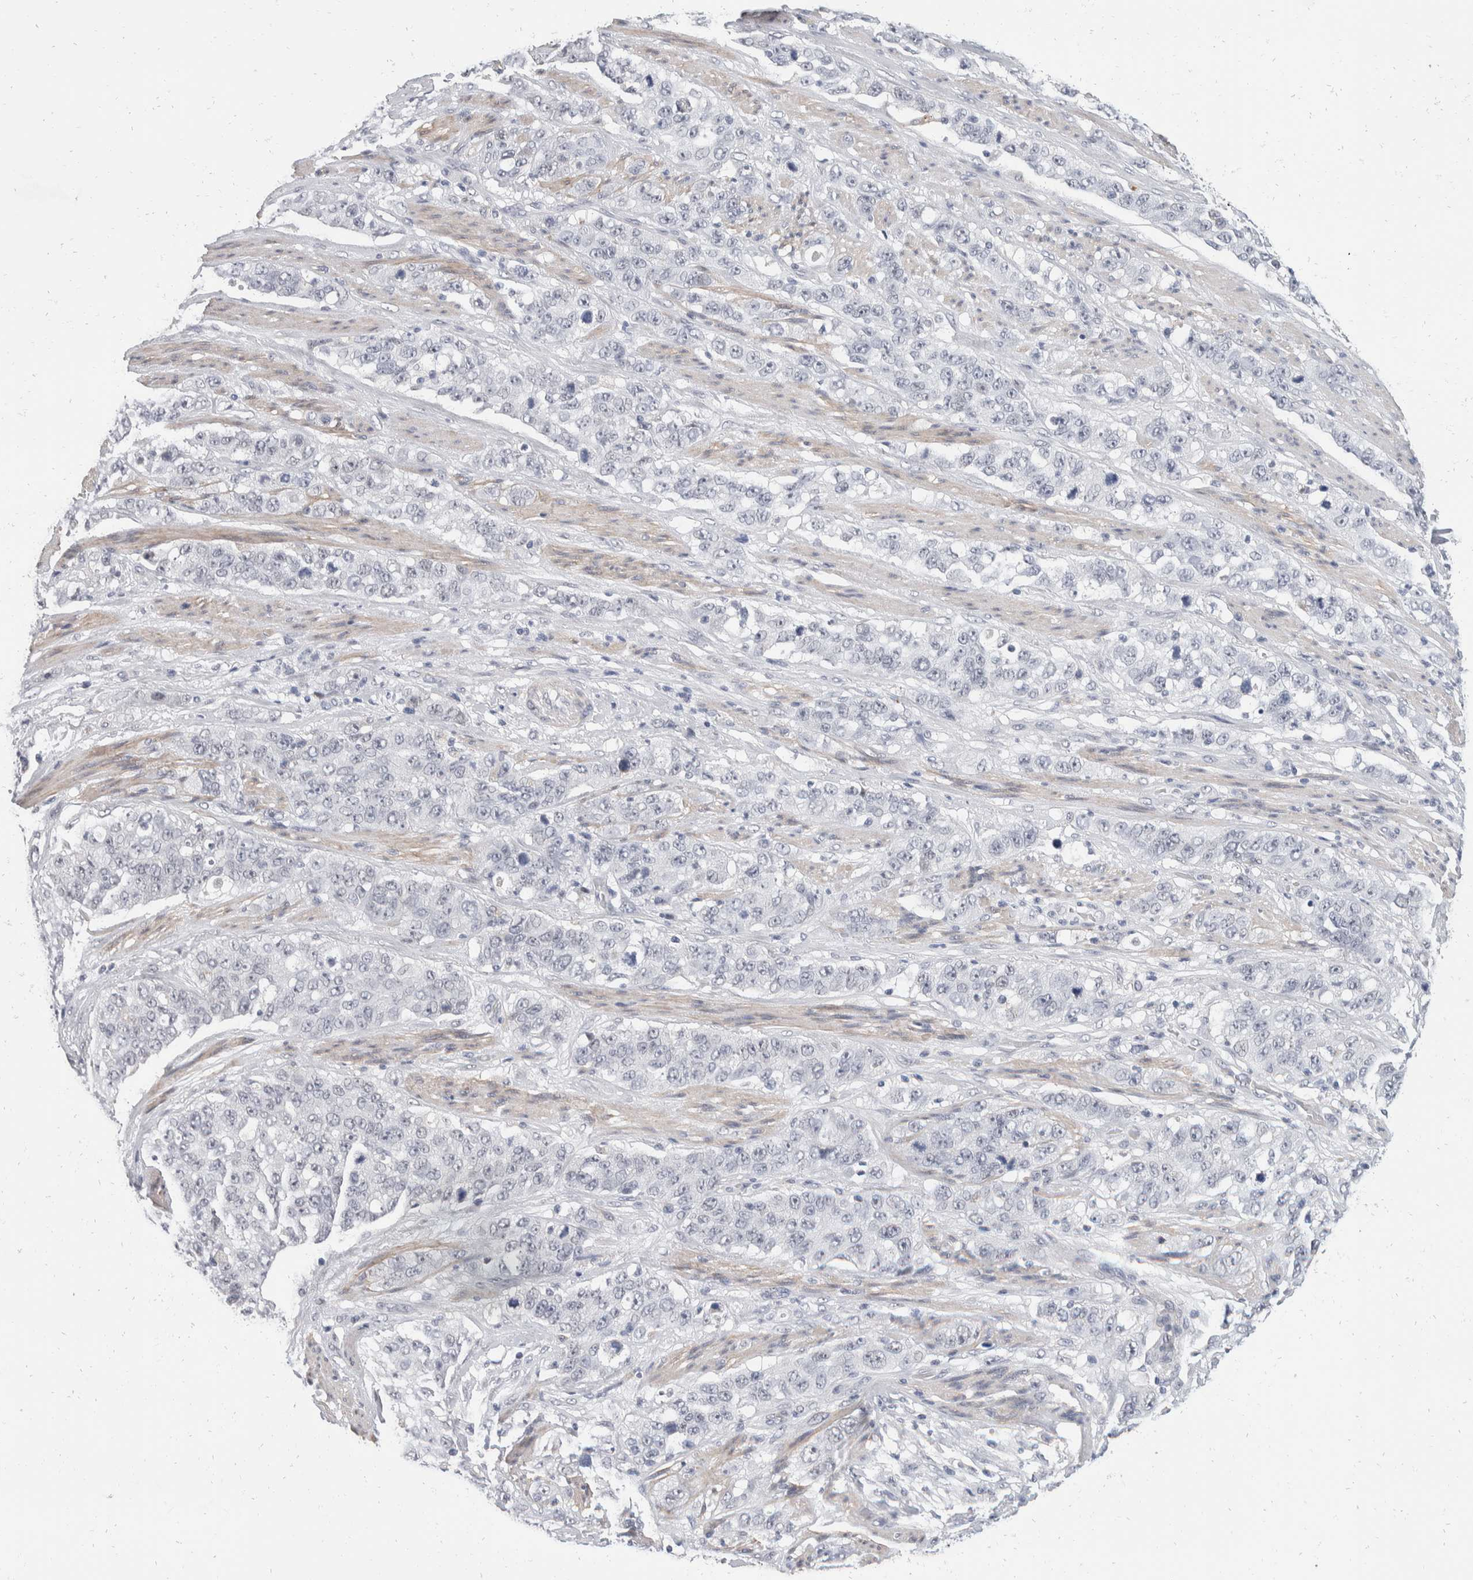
{"staining": {"intensity": "negative", "quantity": "none", "location": "none"}, "tissue": "stomach cancer", "cell_type": "Tumor cells", "image_type": "cancer", "snomed": [{"axis": "morphology", "description": "Adenocarcinoma, NOS"}, {"axis": "topography", "description": "Stomach"}], "caption": "Immunohistochemical staining of stomach cancer (adenocarcinoma) shows no significant expression in tumor cells.", "gene": "CATSPERD", "patient": {"sex": "male", "age": 48}}